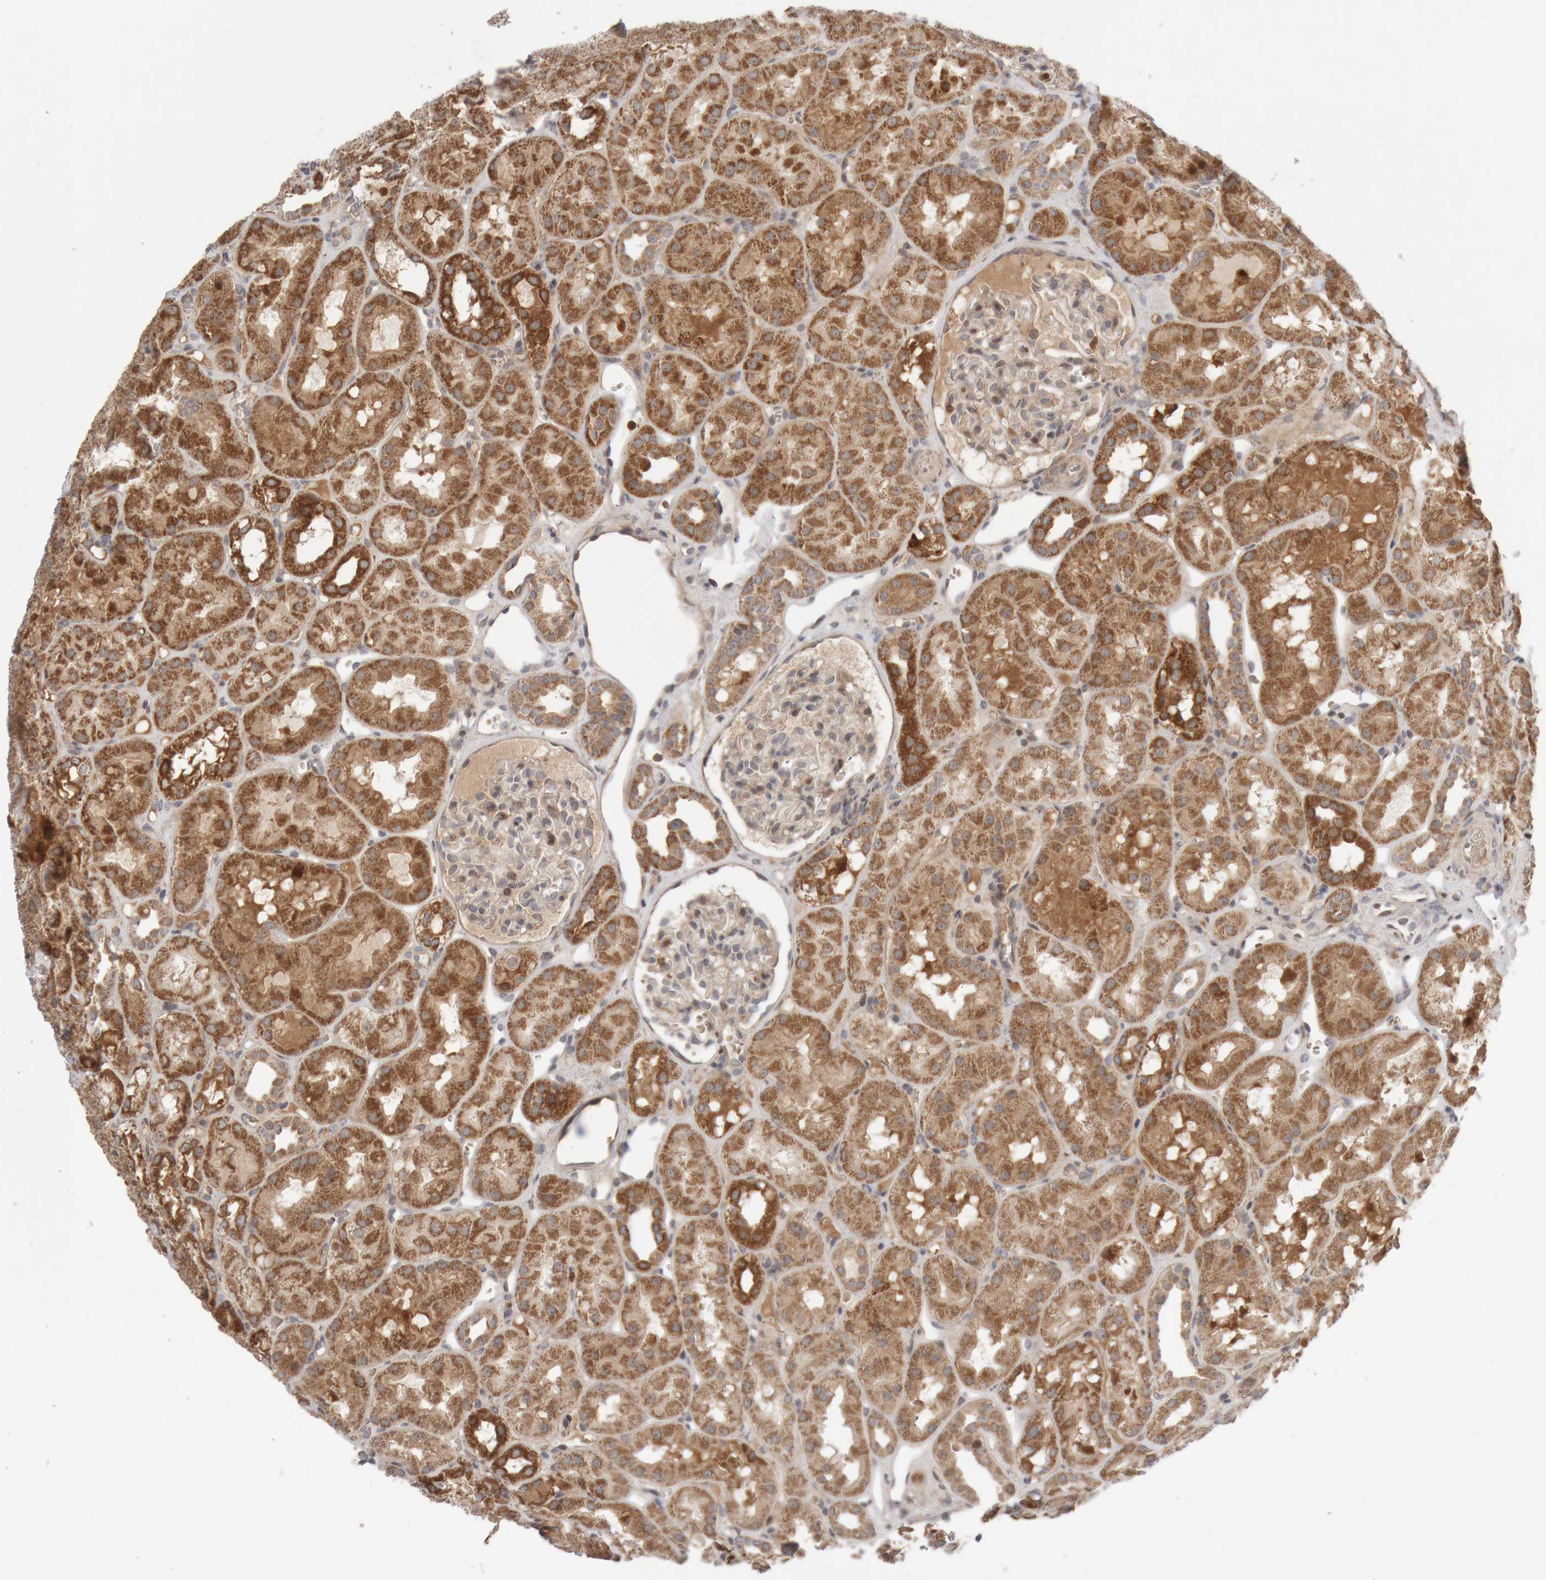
{"staining": {"intensity": "moderate", "quantity": "<25%", "location": "cytoplasmic/membranous"}, "tissue": "kidney", "cell_type": "Cells in glomeruli", "image_type": "normal", "snomed": [{"axis": "morphology", "description": "Normal tissue, NOS"}, {"axis": "topography", "description": "Kidney"}], "caption": "This photomicrograph exhibits immunohistochemistry staining of benign kidney, with low moderate cytoplasmic/membranous staining in about <25% of cells in glomeruli.", "gene": "KIF21B", "patient": {"sex": "male", "age": 16}}